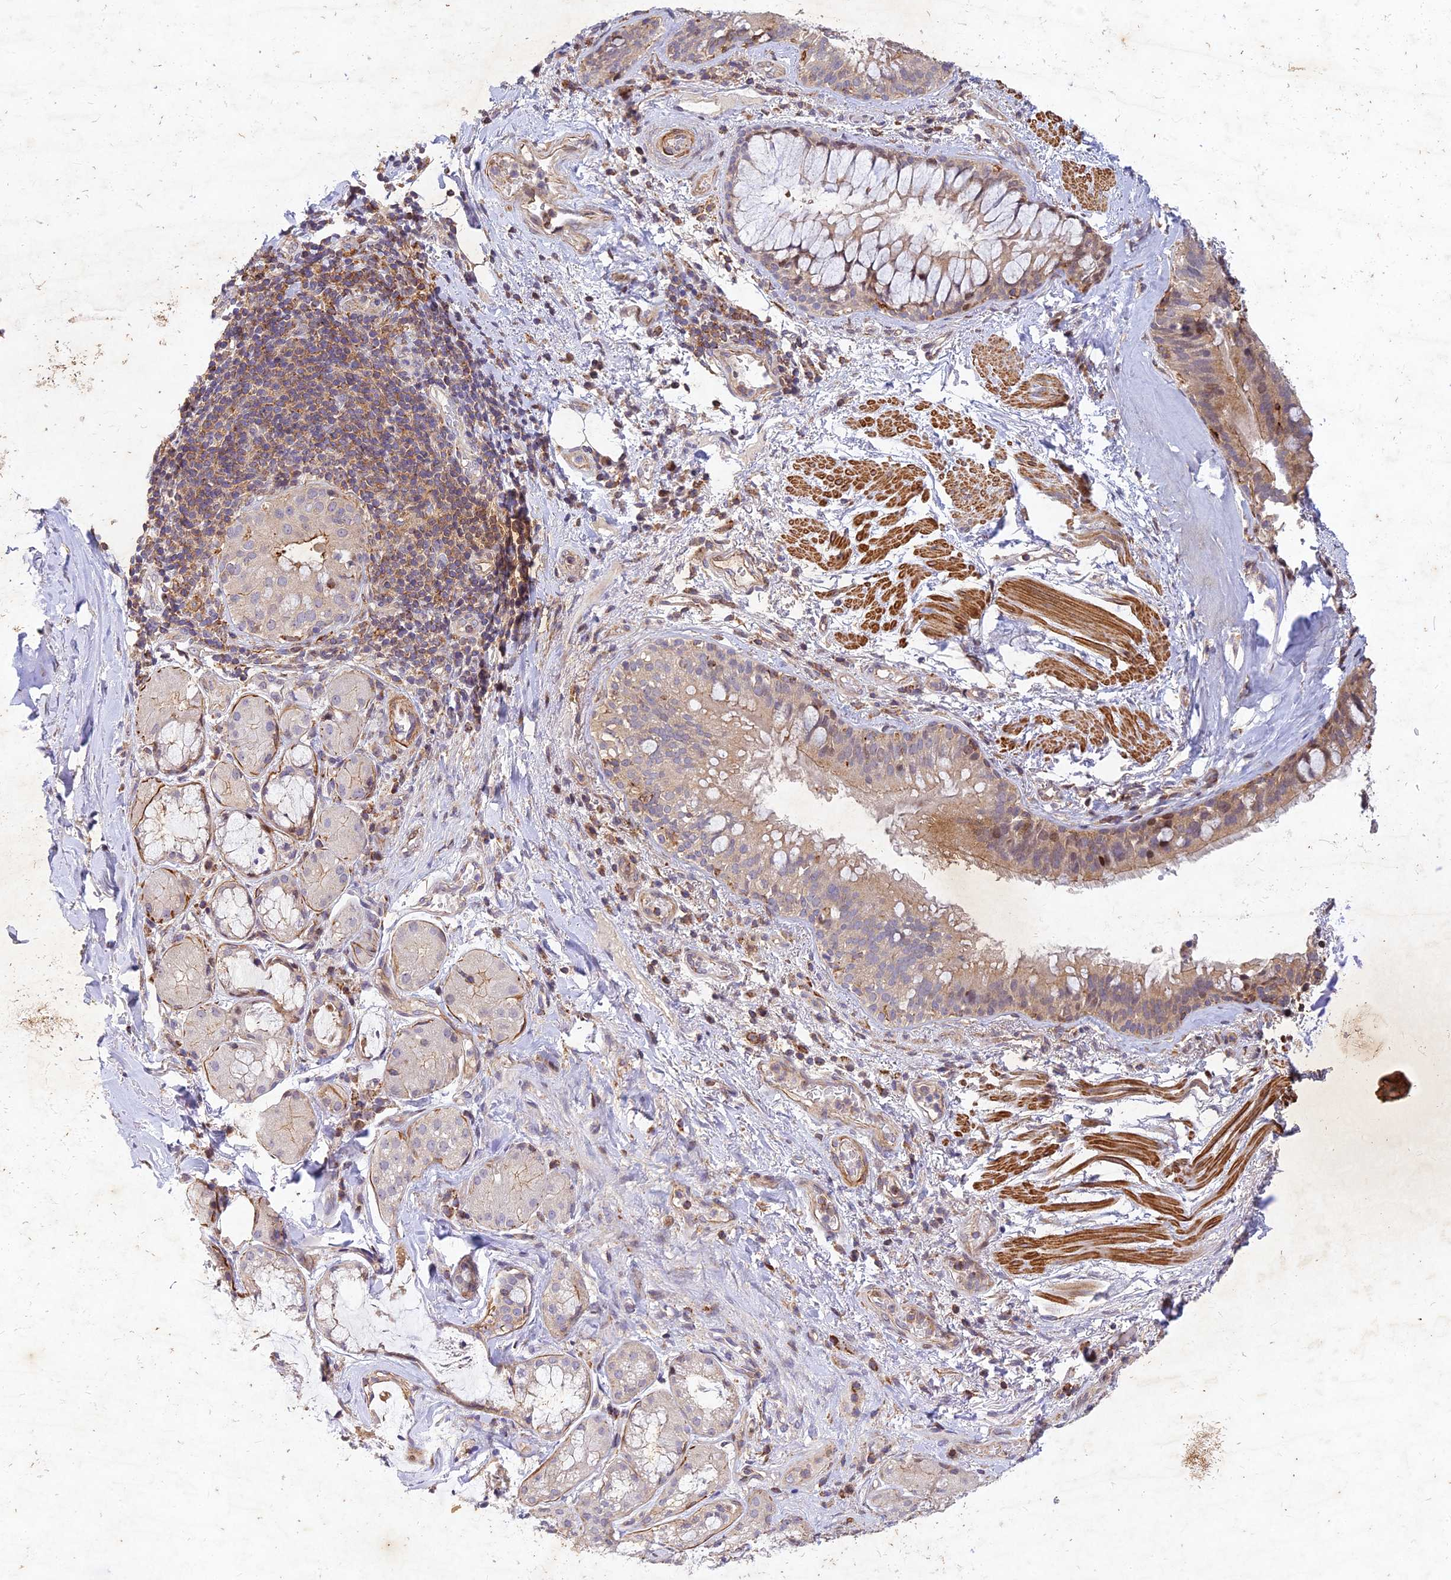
{"staining": {"intensity": "weak", "quantity": ">75%", "location": "cytoplasmic/membranous"}, "tissue": "soft tissue", "cell_type": "Fibroblasts", "image_type": "normal", "snomed": [{"axis": "morphology", "description": "Normal tissue, NOS"}, {"axis": "topography", "description": "Lymph node"}, {"axis": "topography", "description": "Cartilage tissue"}, {"axis": "topography", "description": "Bronchus"}], "caption": "The immunohistochemical stain labels weak cytoplasmic/membranous positivity in fibroblasts of unremarkable soft tissue.", "gene": "RELCH", "patient": {"sex": "male", "age": 63}}